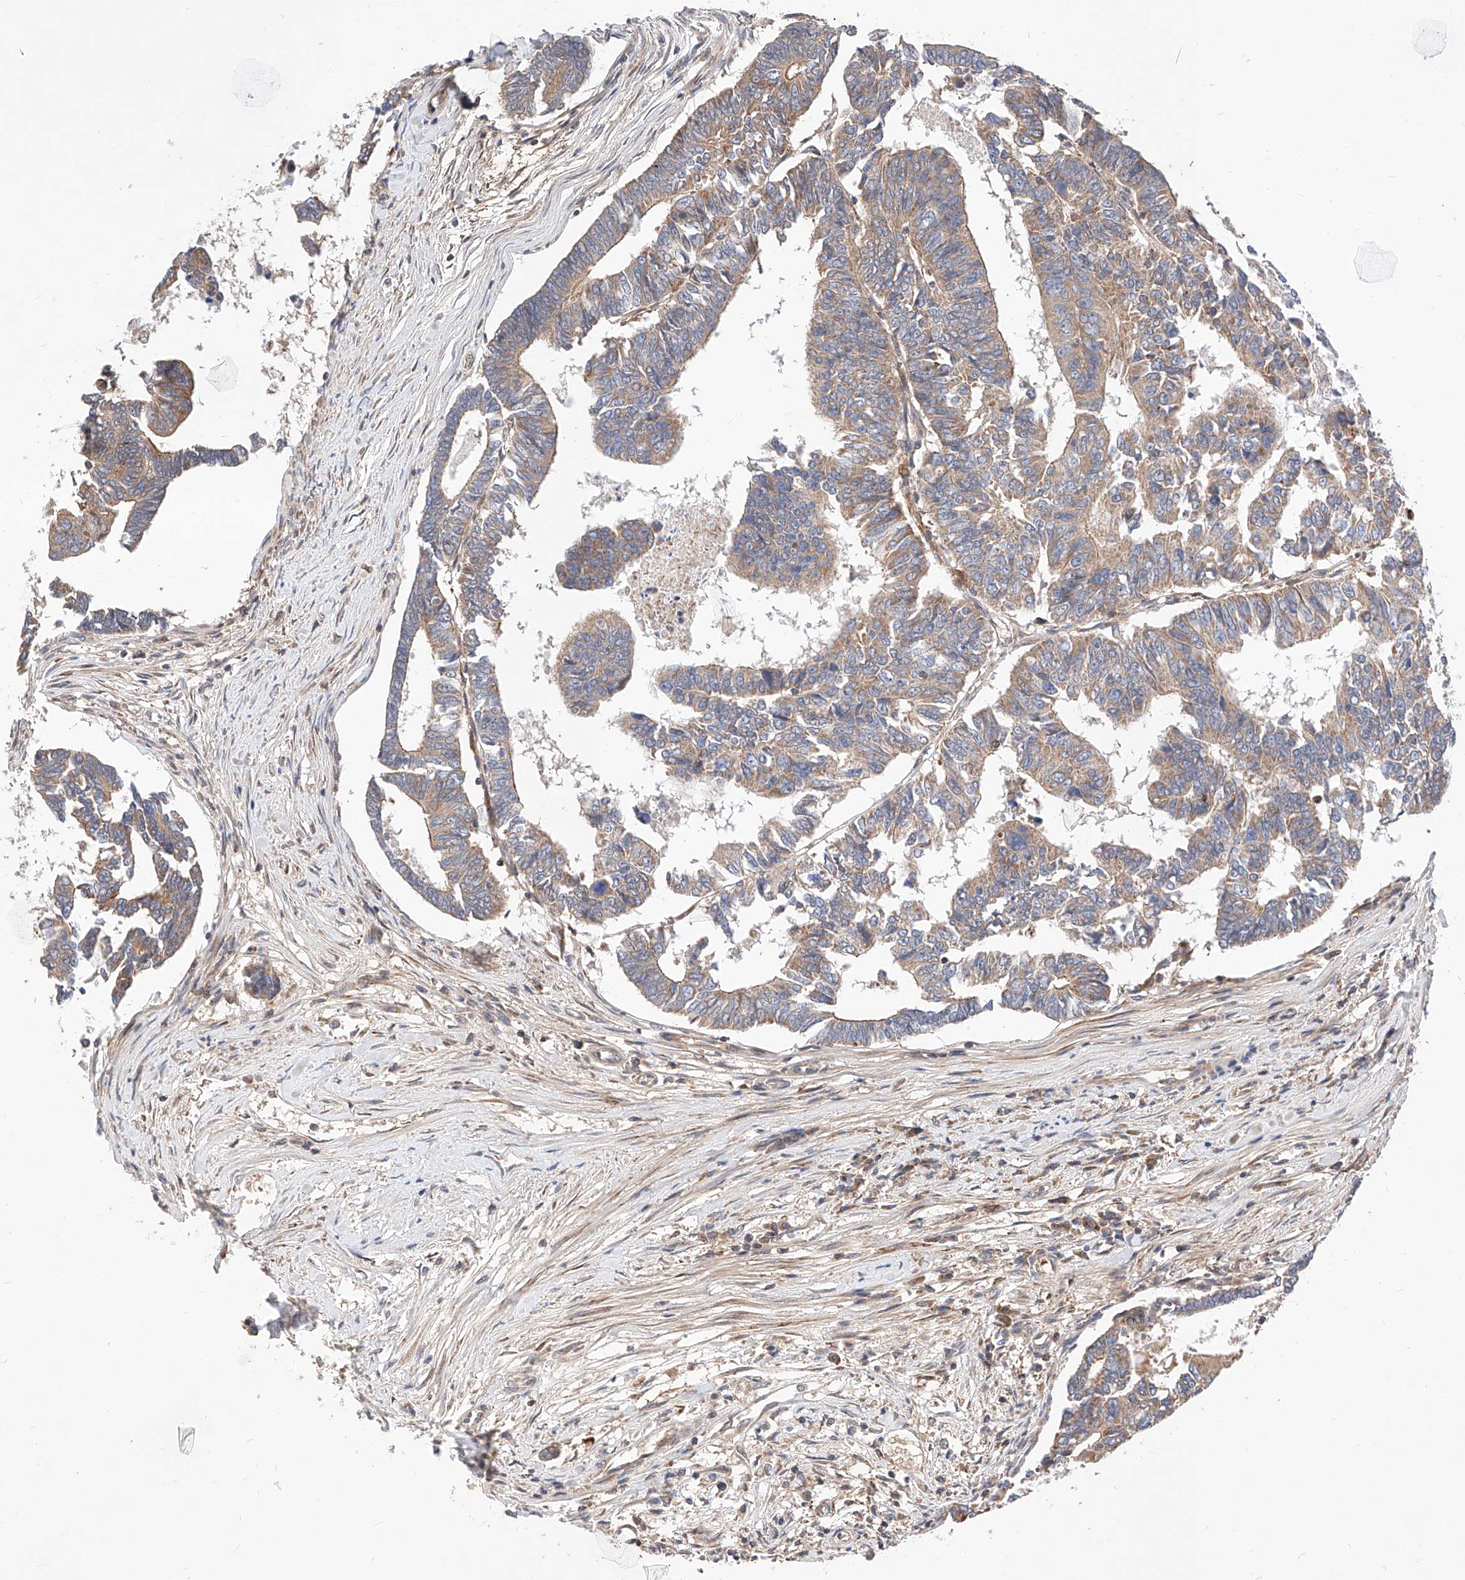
{"staining": {"intensity": "weak", "quantity": ">75%", "location": "cytoplasmic/membranous"}, "tissue": "colorectal cancer", "cell_type": "Tumor cells", "image_type": "cancer", "snomed": [{"axis": "morphology", "description": "Adenocarcinoma, NOS"}, {"axis": "topography", "description": "Rectum"}], "caption": "Colorectal cancer (adenocarcinoma) stained with immunohistochemistry (IHC) shows weak cytoplasmic/membranous staining in about >75% of tumor cells. Nuclei are stained in blue.", "gene": "NR1D1", "patient": {"sex": "female", "age": 65}}